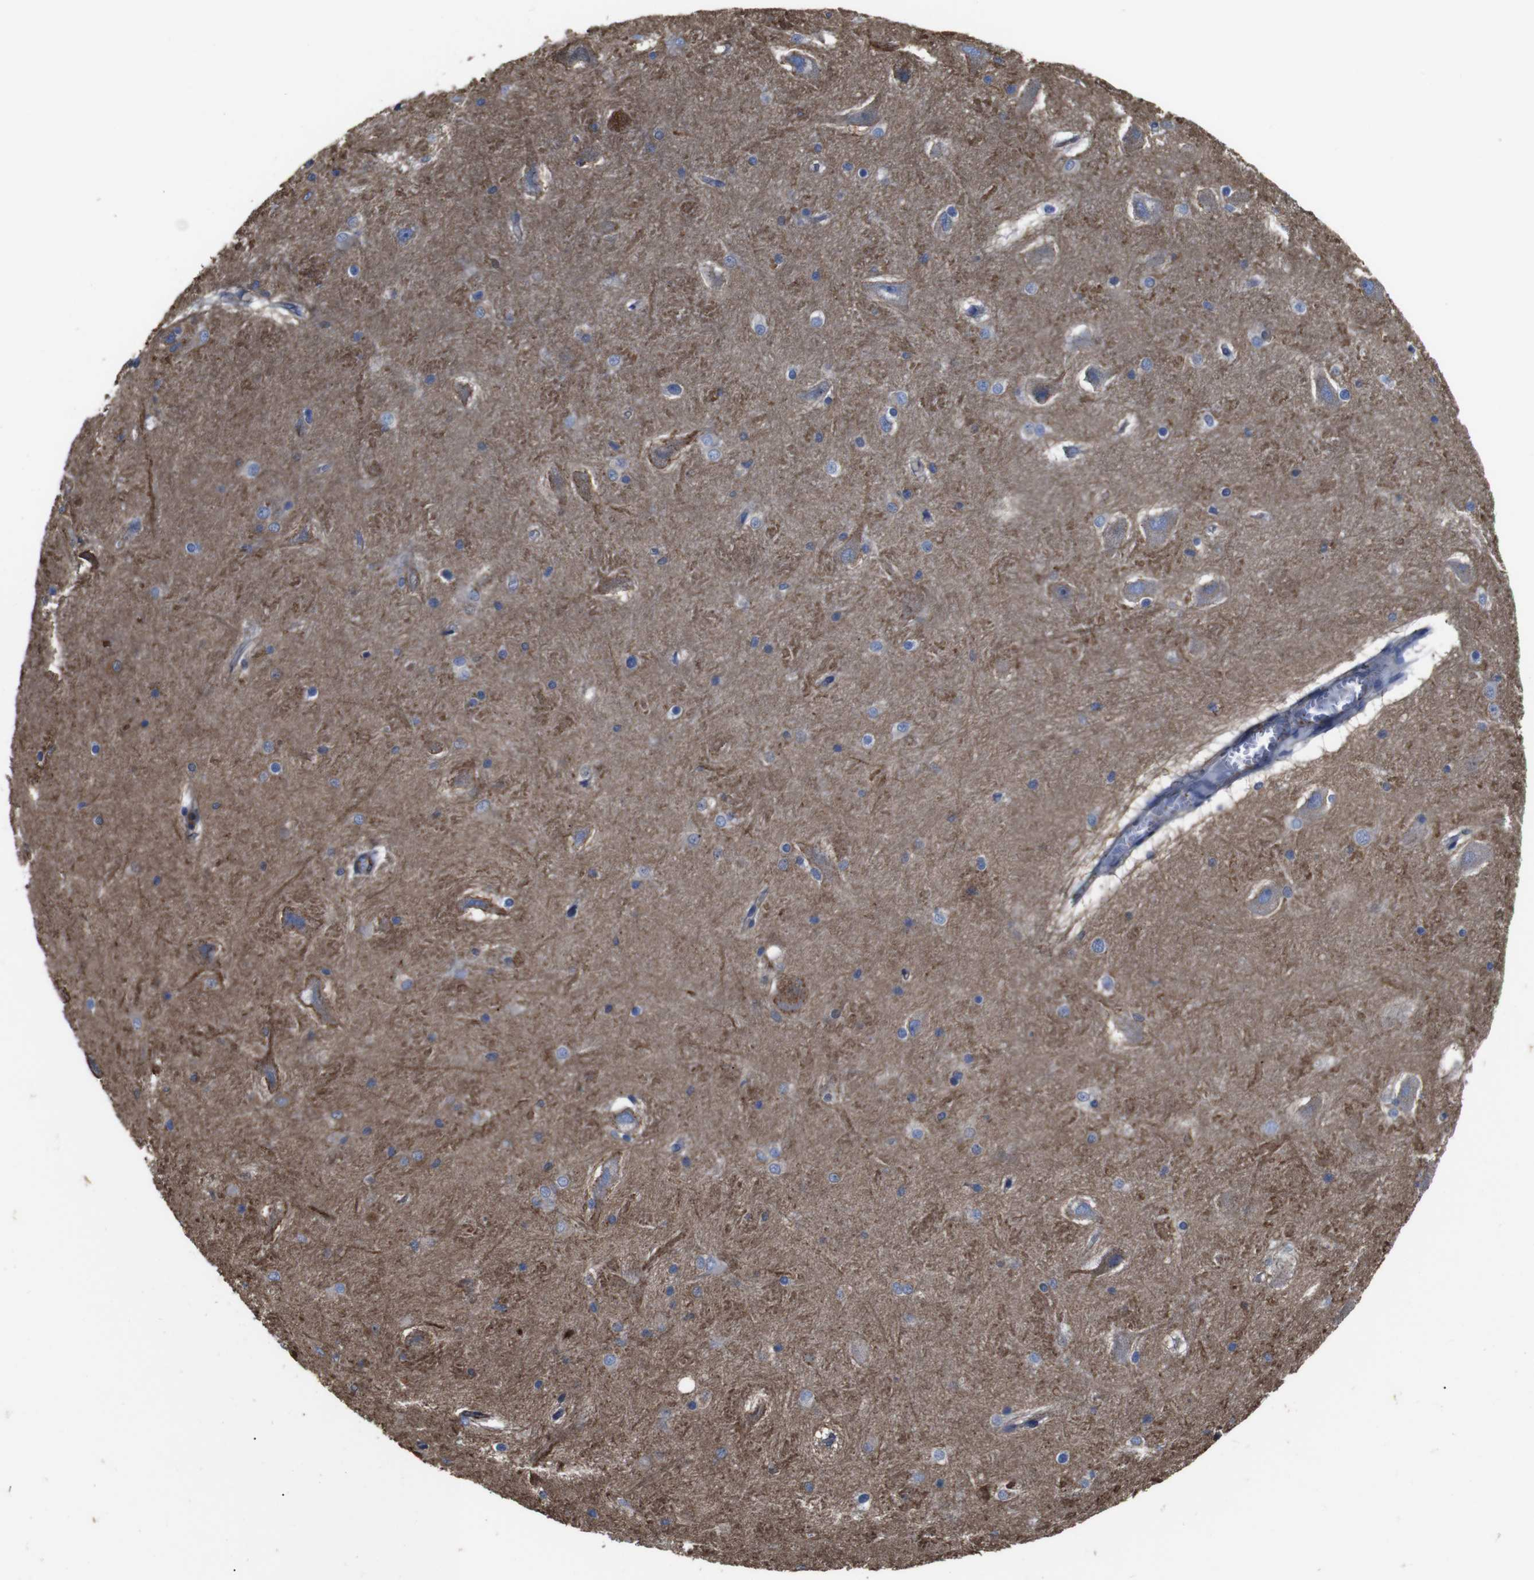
{"staining": {"intensity": "weak", "quantity": "<25%", "location": "cytoplasmic/membranous"}, "tissue": "hippocampus", "cell_type": "Glial cells", "image_type": "normal", "snomed": [{"axis": "morphology", "description": "Normal tissue, NOS"}, {"axis": "topography", "description": "Hippocampus"}], "caption": "This is an immunohistochemistry (IHC) histopathology image of unremarkable hippocampus. There is no expression in glial cells.", "gene": "PI4KA", "patient": {"sex": "male", "age": 45}}